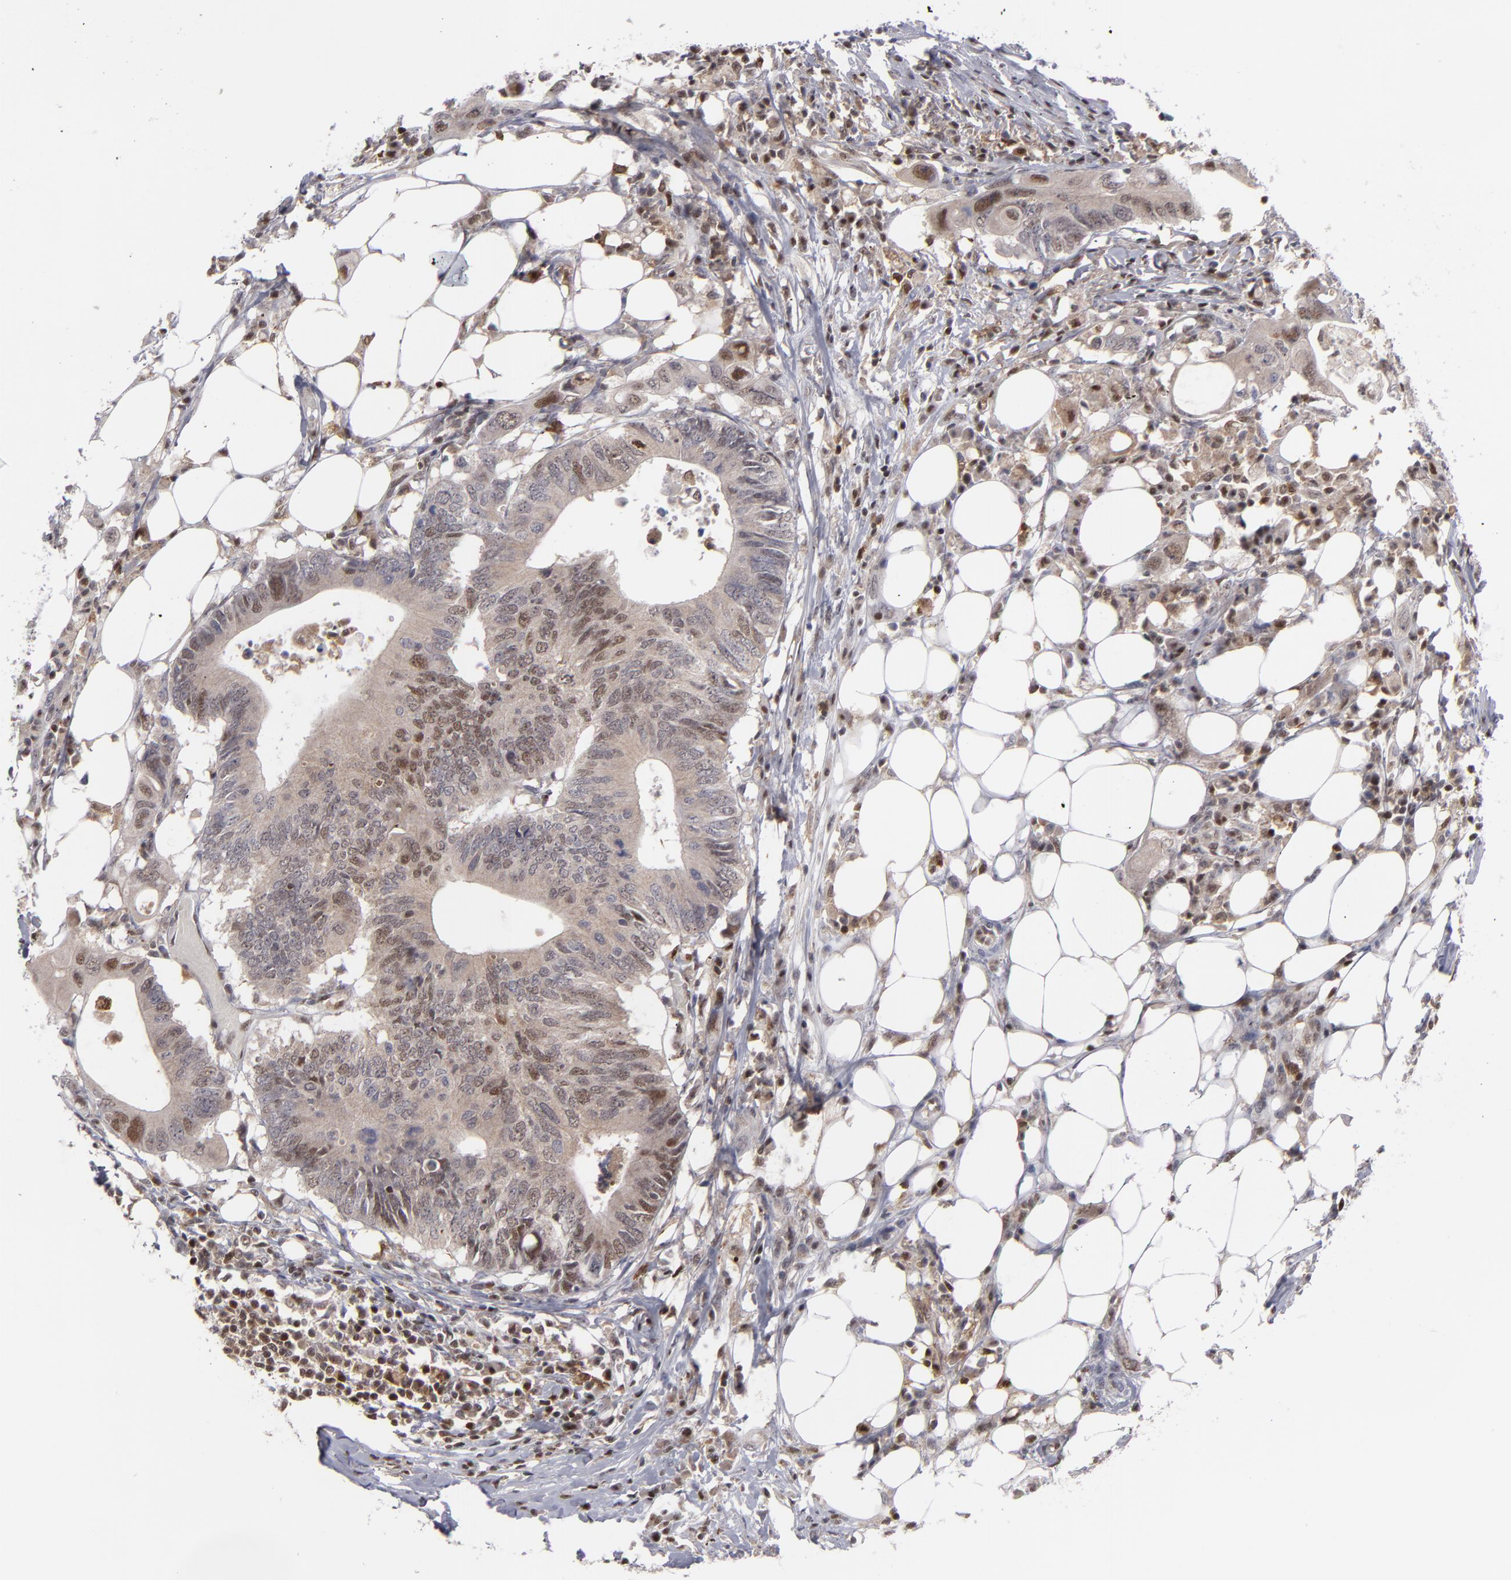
{"staining": {"intensity": "moderate", "quantity": "25%-75%", "location": "cytoplasmic/membranous,nuclear"}, "tissue": "colorectal cancer", "cell_type": "Tumor cells", "image_type": "cancer", "snomed": [{"axis": "morphology", "description": "Adenocarcinoma, NOS"}, {"axis": "topography", "description": "Colon"}], "caption": "The immunohistochemical stain shows moderate cytoplasmic/membranous and nuclear positivity in tumor cells of adenocarcinoma (colorectal) tissue.", "gene": "GSR", "patient": {"sex": "male", "age": 71}}